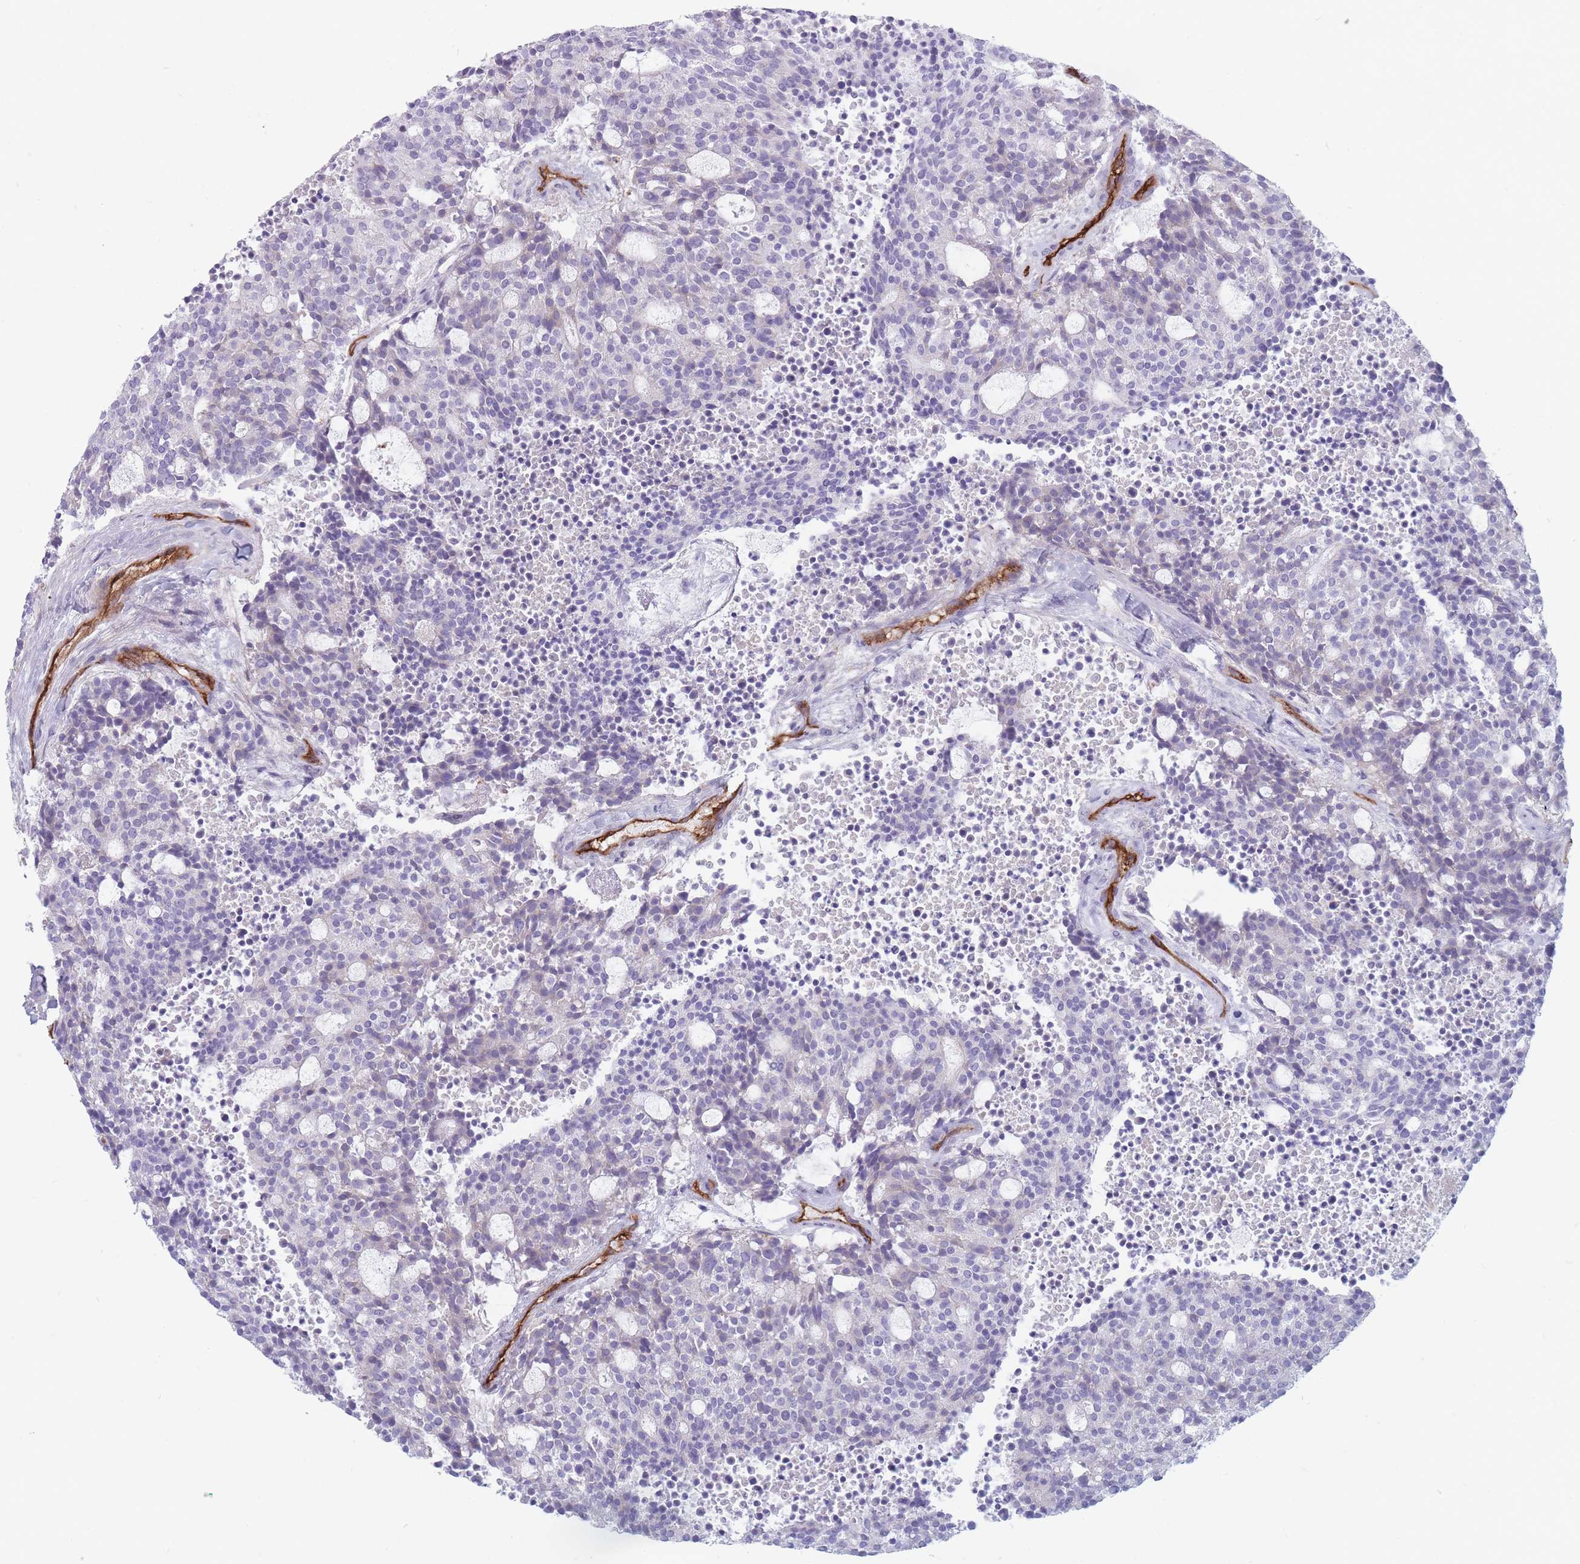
{"staining": {"intensity": "negative", "quantity": "none", "location": "none"}, "tissue": "carcinoid", "cell_type": "Tumor cells", "image_type": "cancer", "snomed": [{"axis": "morphology", "description": "Carcinoid, malignant, NOS"}, {"axis": "topography", "description": "Pancreas"}], "caption": "Tumor cells show no significant protein staining in malignant carcinoid.", "gene": "PLPP1", "patient": {"sex": "female", "age": 54}}